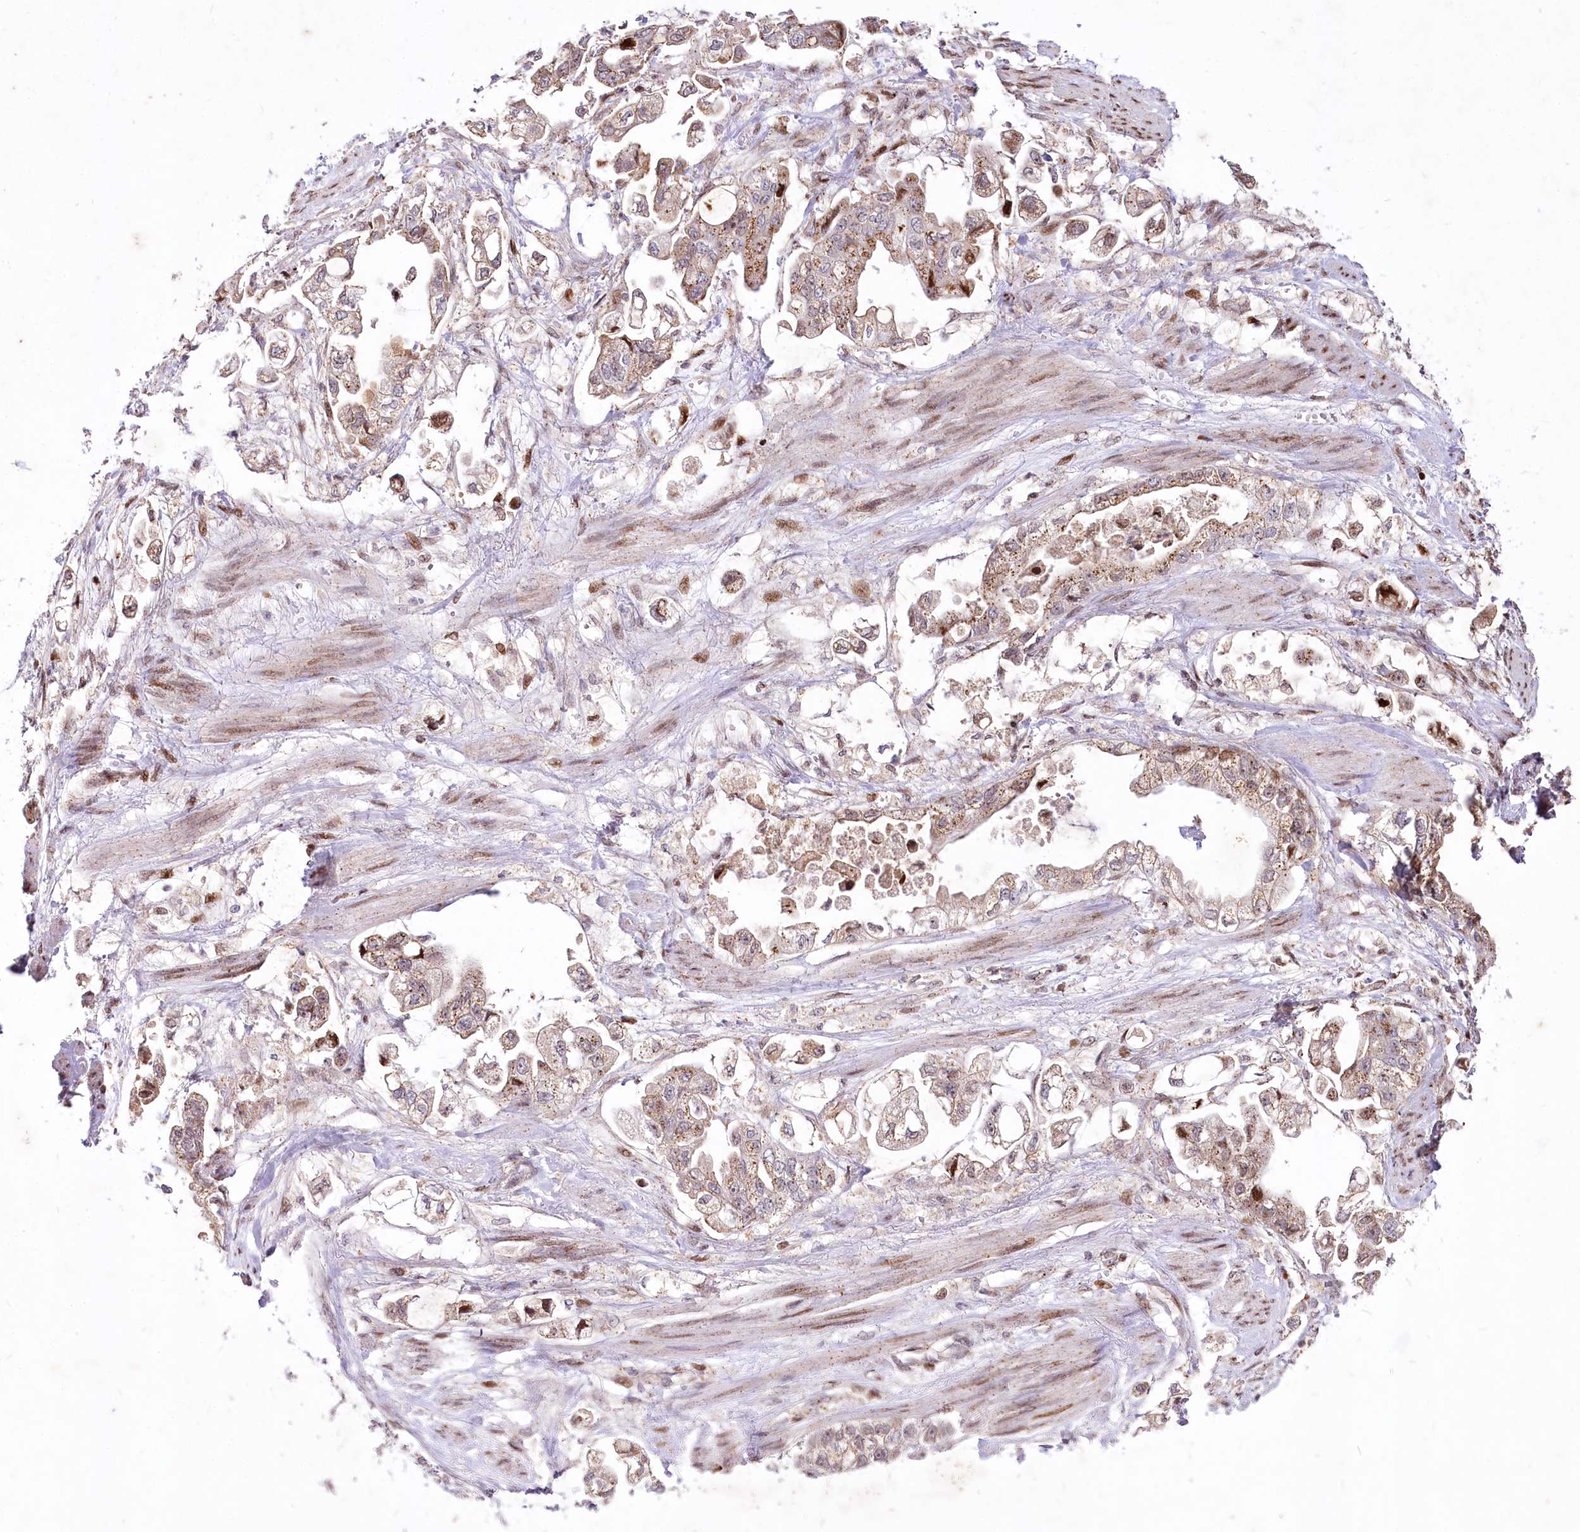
{"staining": {"intensity": "weak", "quantity": ">75%", "location": "cytoplasmic/membranous"}, "tissue": "stomach cancer", "cell_type": "Tumor cells", "image_type": "cancer", "snomed": [{"axis": "morphology", "description": "Adenocarcinoma, NOS"}, {"axis": "topography", "description": "Stomach"}], "caption": "A brown stain shows weak cytoplasmic/membranous staining of a protein in human stomach cancer tumor cells. Immunohistochemistry (ihc) stains the protein in brown and the nuclei are stained blue.", "gene": "ZFYVE27", "patient": {"sex": "male", "age": 62}}